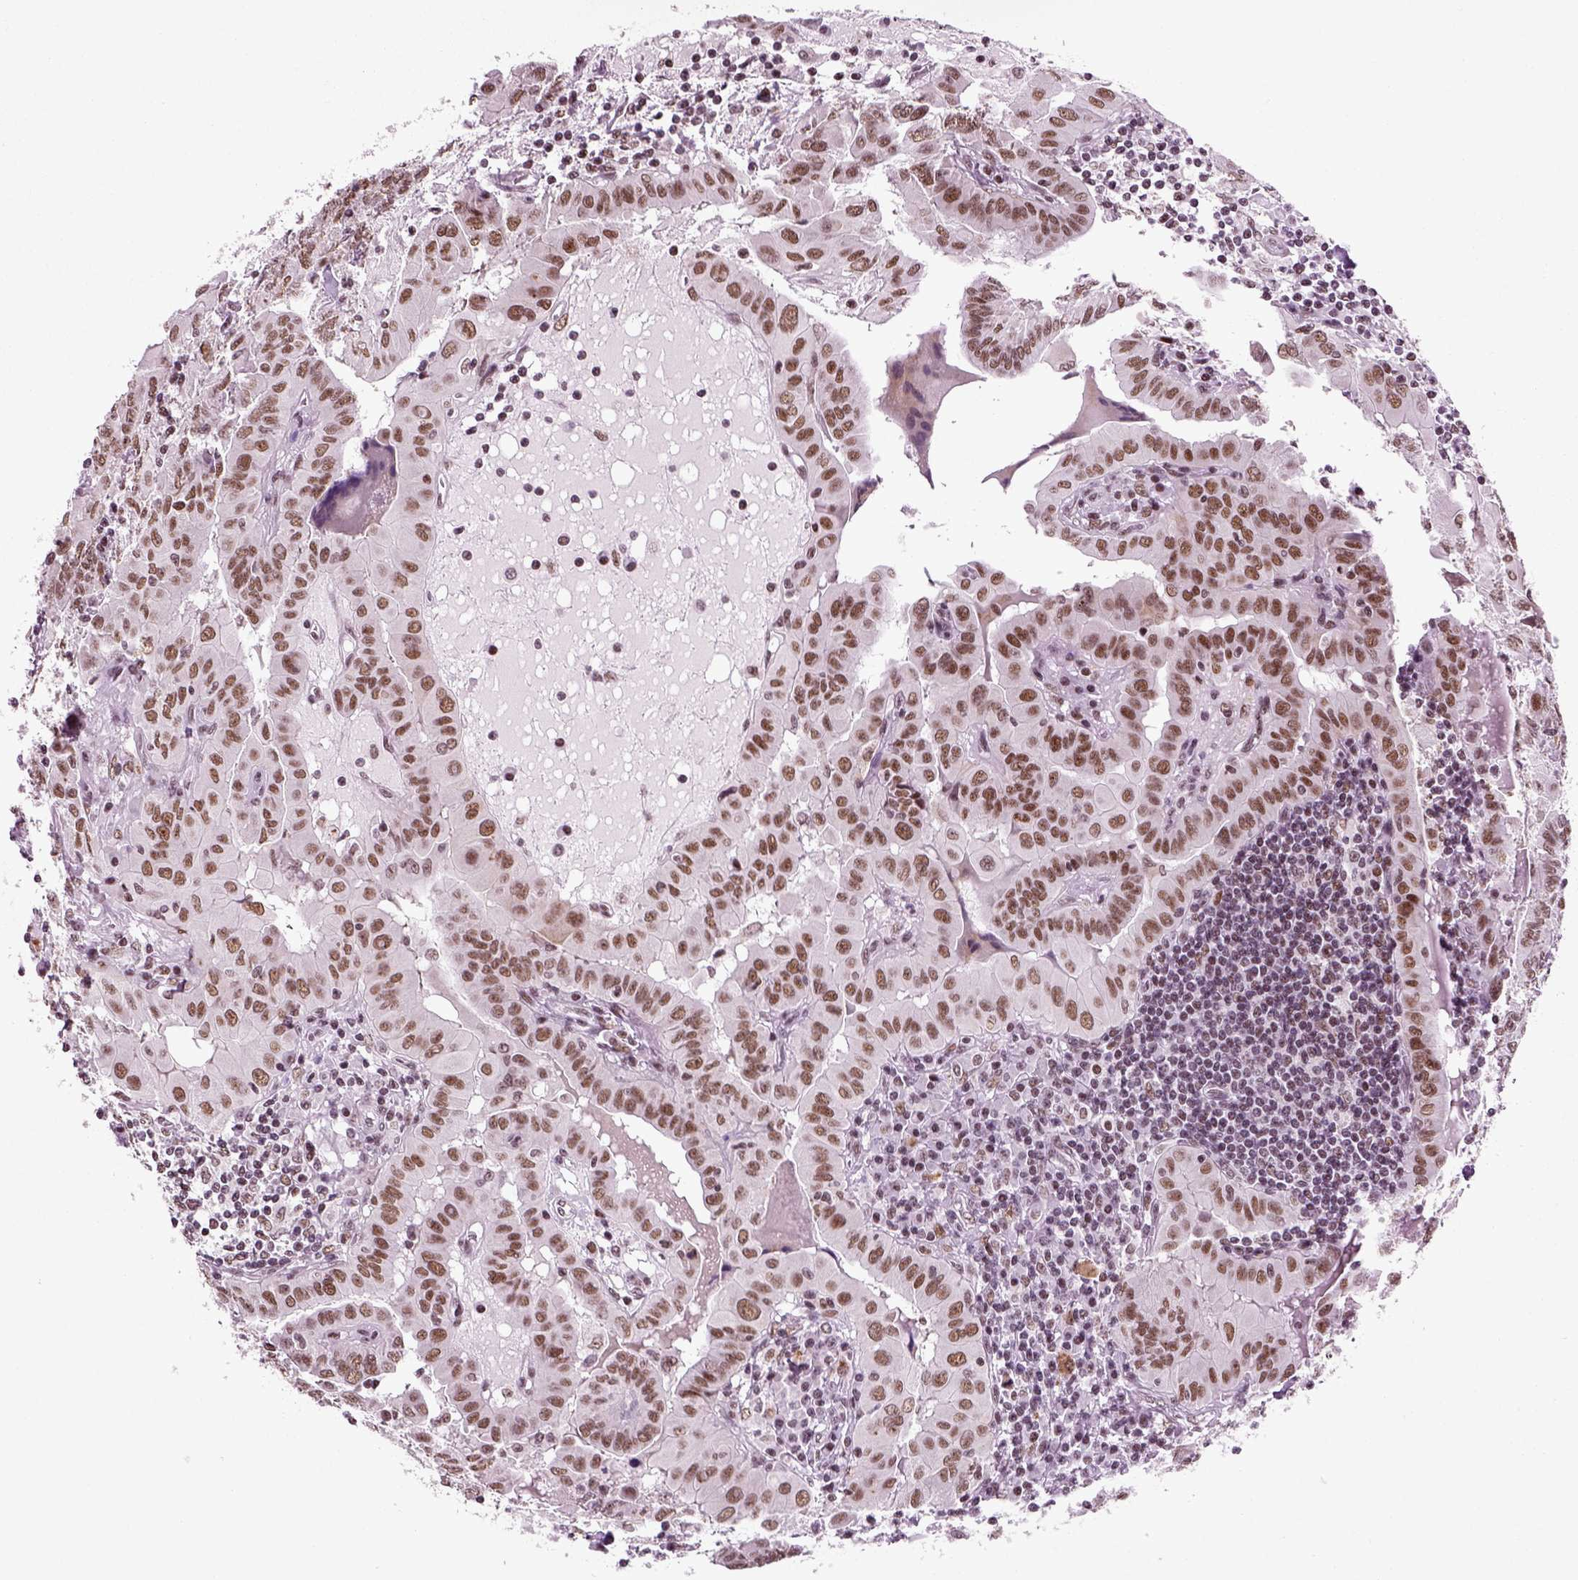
{"staining": {"intensity": "moderate", "quantity": ">75%", "location": "nuclear"}, "tissue": "thyroid cancer", "cell_type": "Tumor cells", "image_type": "cancer", "snomed": [{"axis": "morphology", "description": "Papillary adenocarcinoma, NOS"}, {"axis": "topography", "description": "Thyroid gland"}], "caption": "Protein expression analysis of thyroid cancer (papillary adenocarcinoma) shows moderate nuclear positivity in approximately >75% of tumor cells.", "gene": "RCOR3", "patient": {"sex": "female", "age": 37}}